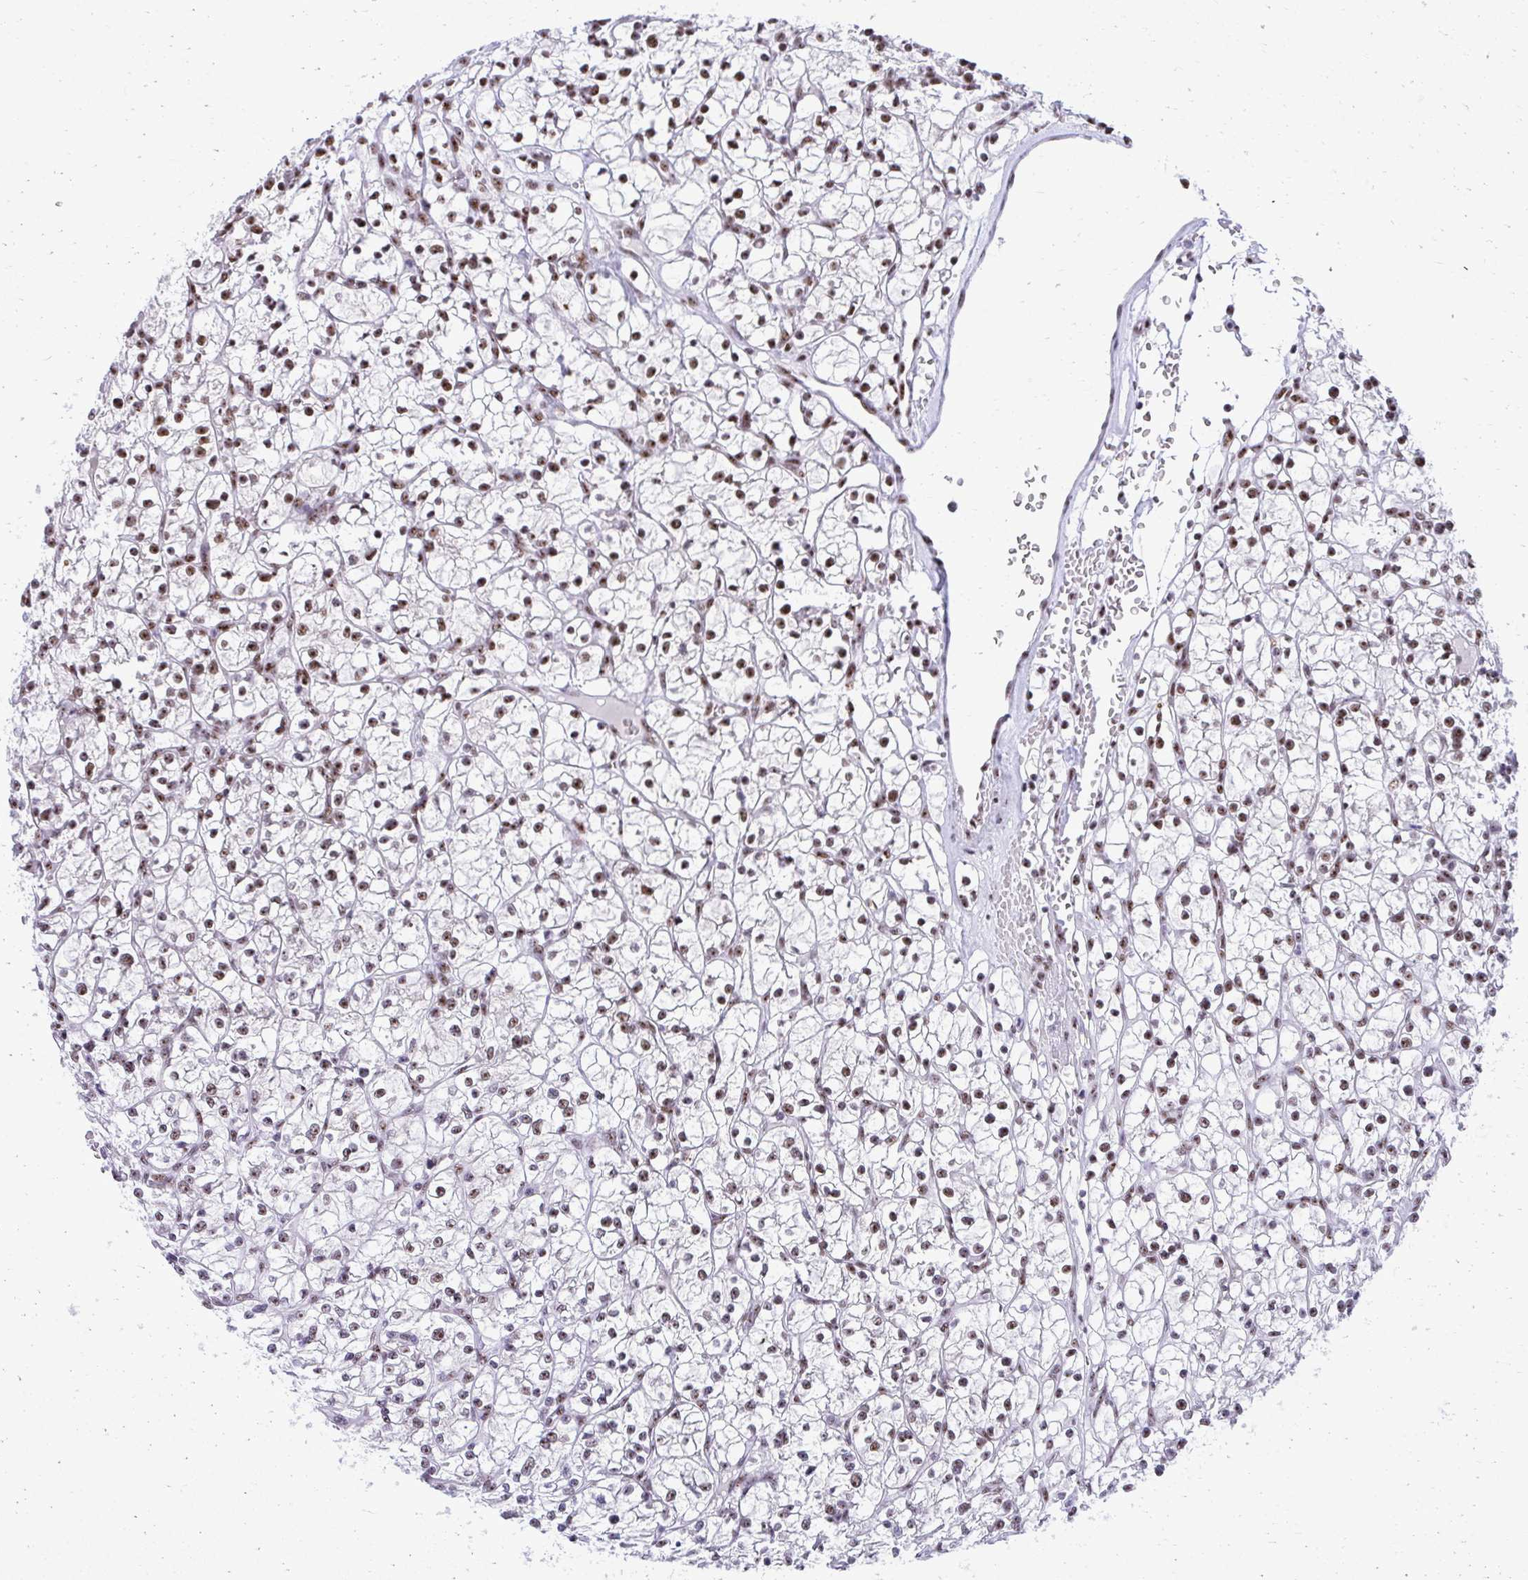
{"staining": {"intensity": "moderate", "quantity": ">75%", "location": "nuclear"}, "tissue": "renal cancer", "cell_type": "Tumor cells", "image_type": "cancer", "snomed": [{"axis": "morphology", "description": "Adenocarcinoma, NOS"}, {"axis": "topography", "description": "Kidney"}], "caption": "Immunohistochemical staining of adenocarcinoma (renal) displays medium levels of moderate nuclear positivity in approximately >75% of tumor cells.", "gene": "PELP1", "patient": {"sex": "female", "age": 64}}